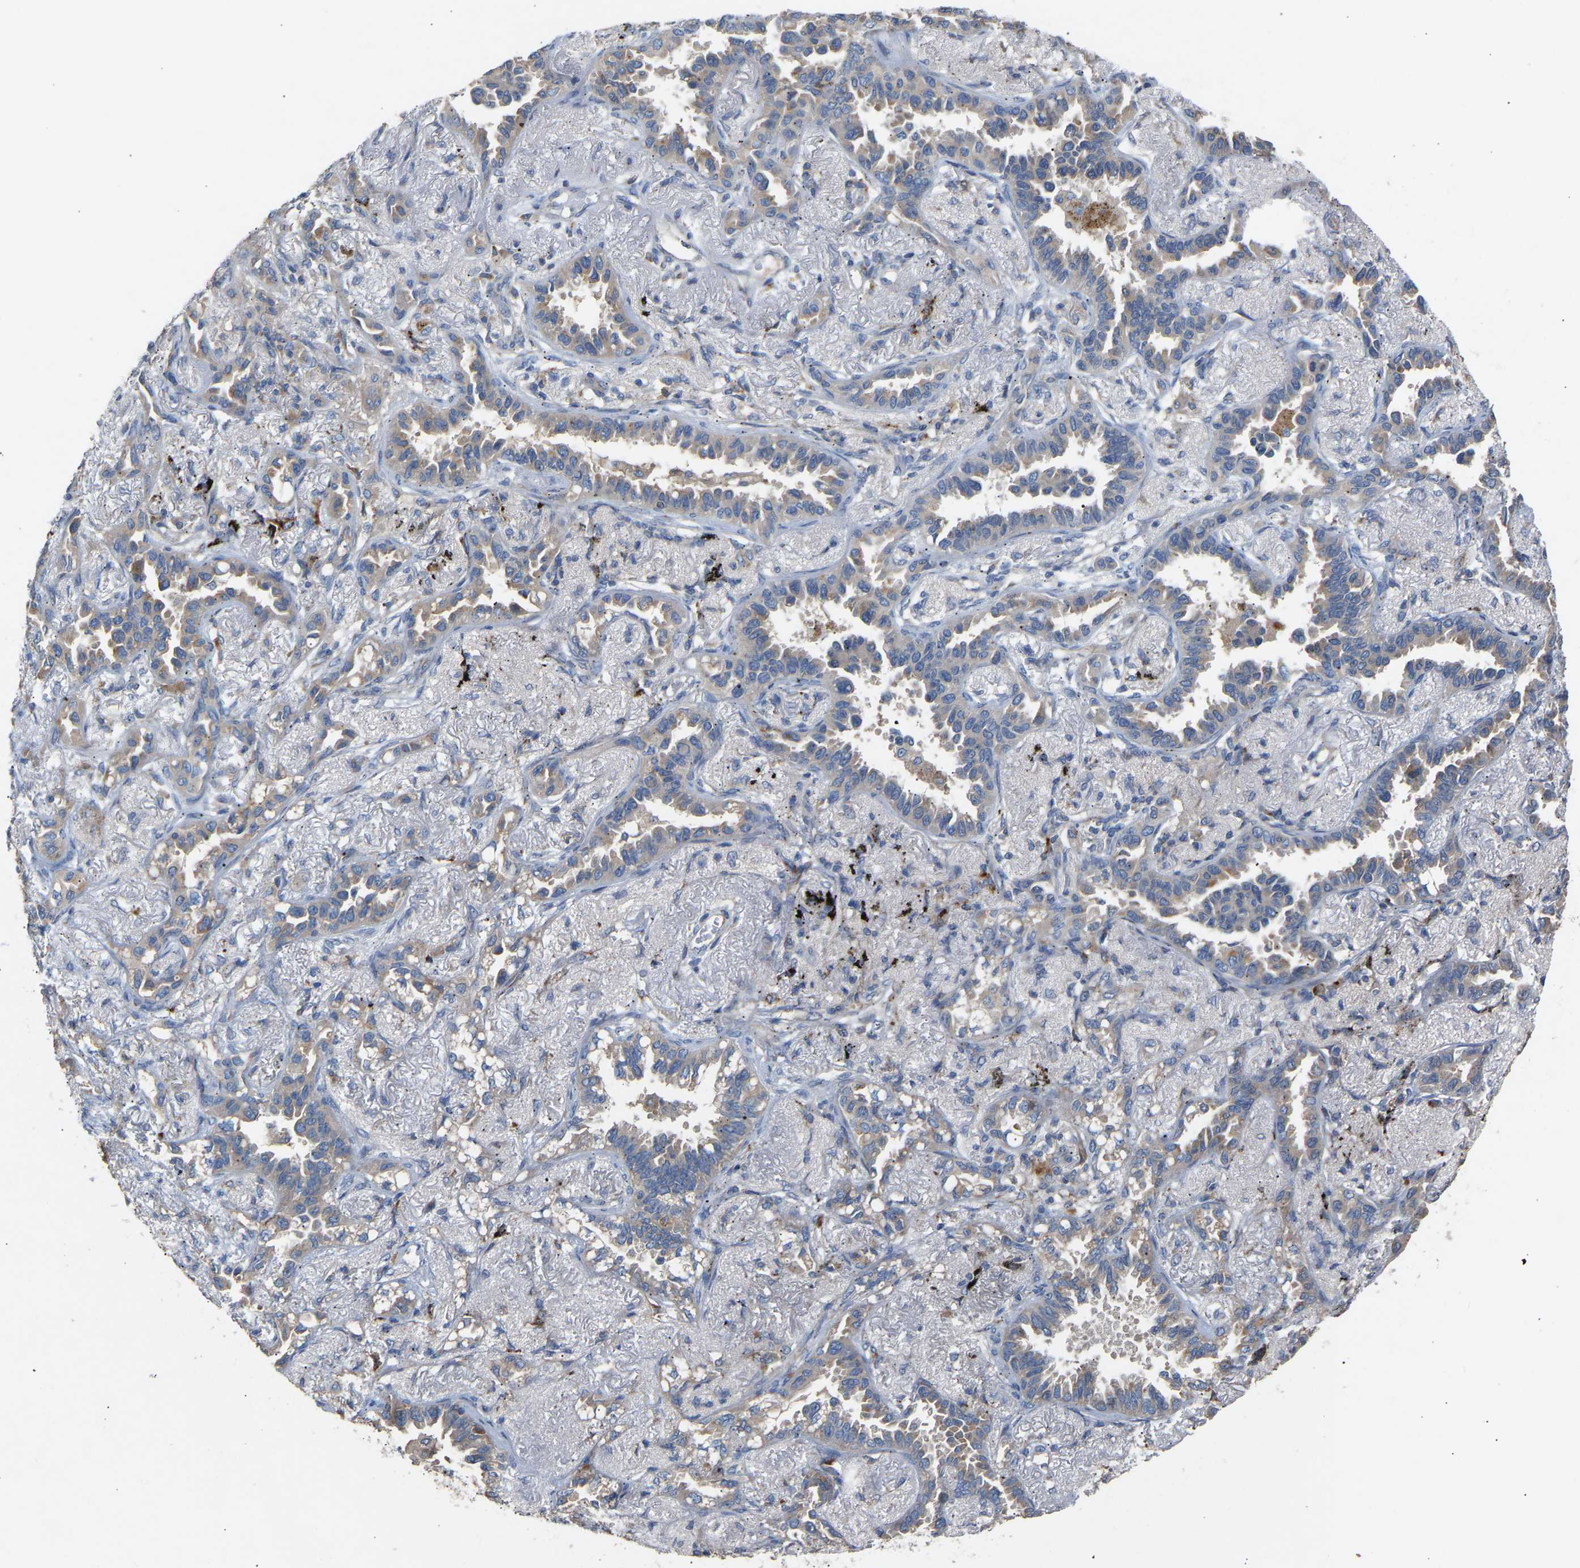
{"staining": {"intensity": "weak", "quantity": "<25%", "location": "cytoplasmic/membranous"}, "tissue": "lung cancer", "cell_type": "Tumor cells", "image_type": "cancer", "snomed": [{"axis": "morphology", "description": "Adenocarcinoma, NOS"}, {"axis": "topography", "description": "Lung"}], "caption": "Protein analysis of lung cancer exhibits no significant staining in tumor cells. (Brightfield microscopy of DAB immunohistochemistry (IHC) at high magnification).", "gene": "RGP1", "patient": {"sex": "male", "age": 59}}